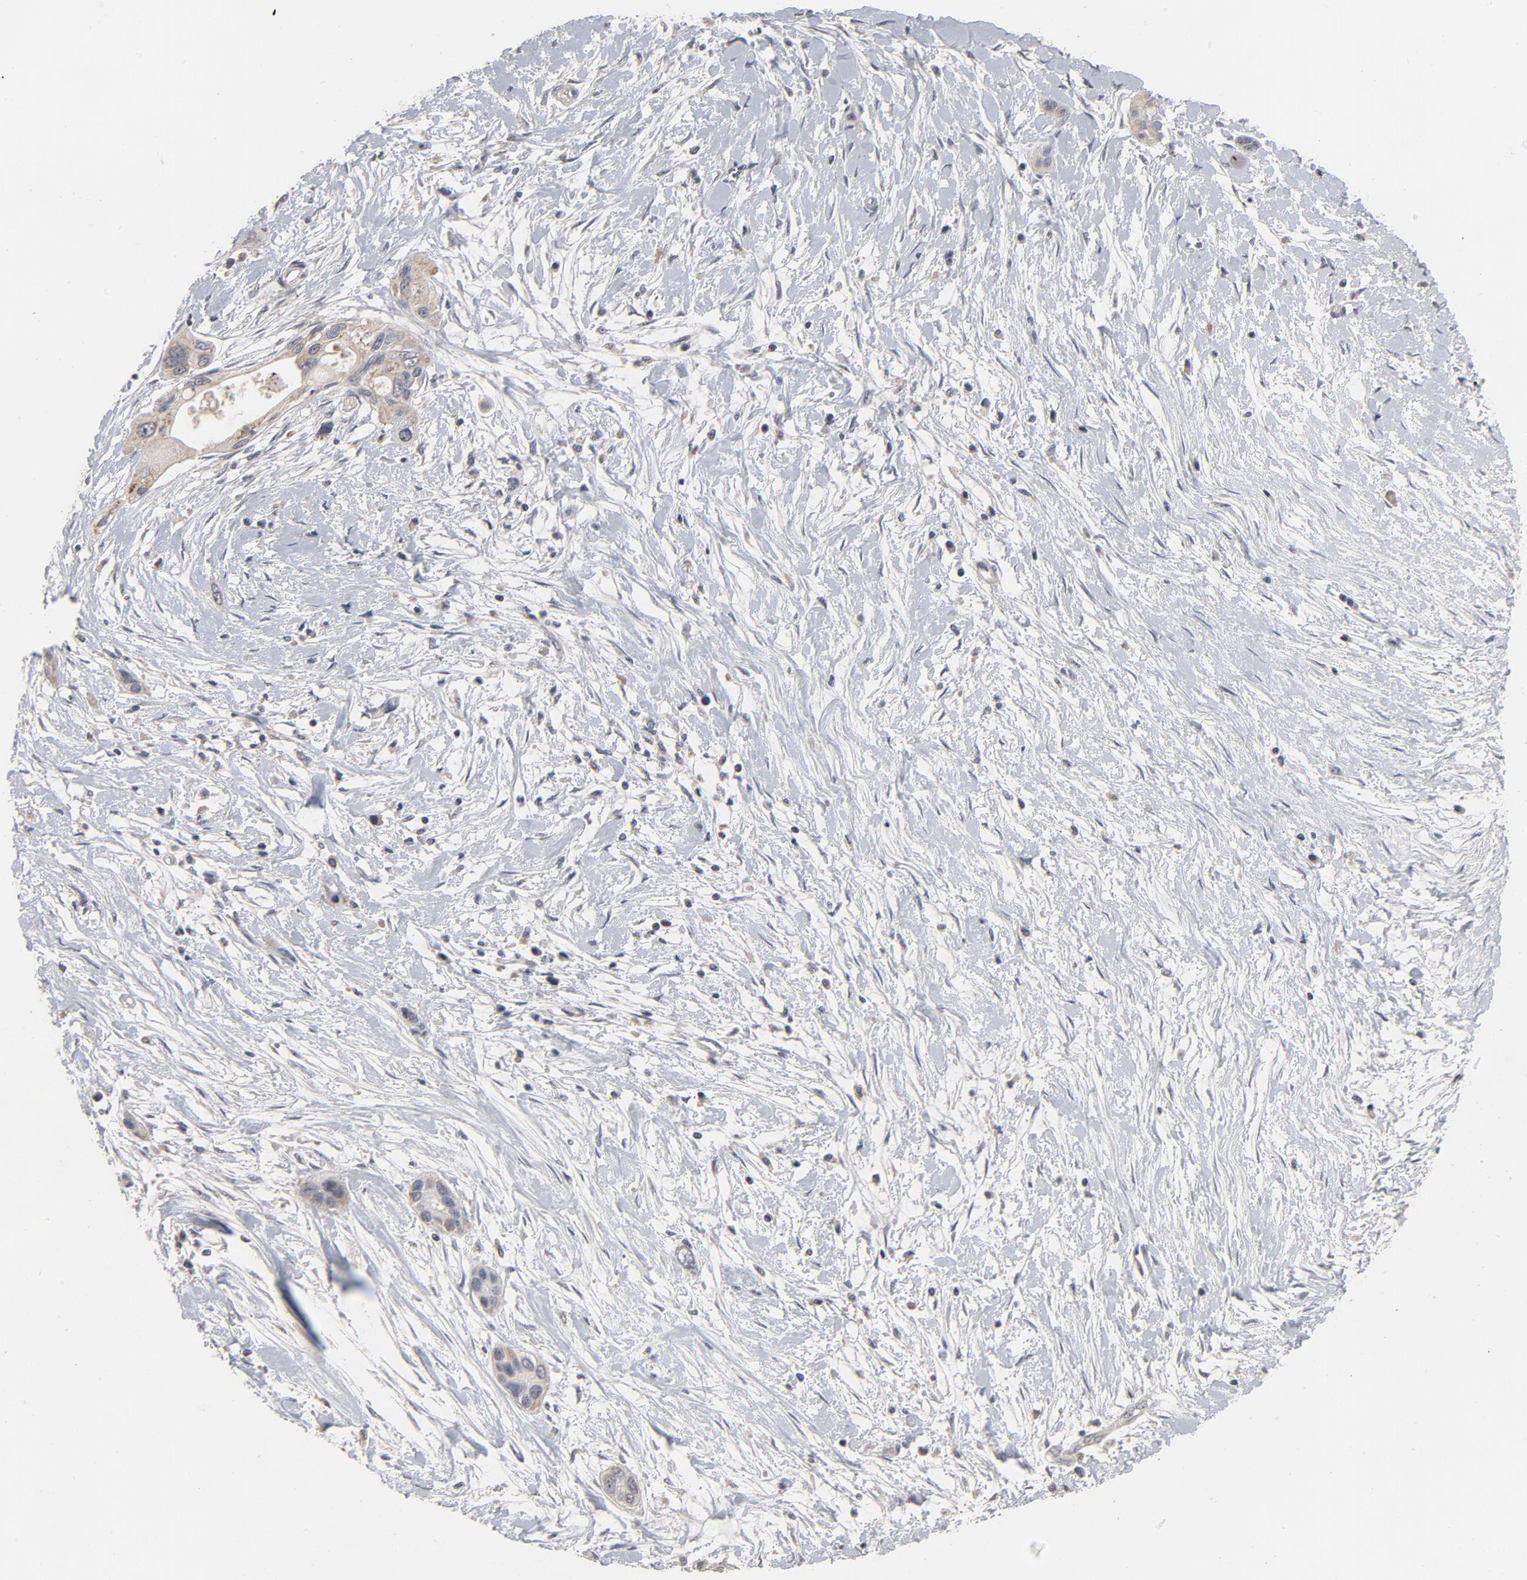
{"staining": {"intensity": "weak", "quantity": ">75%", "location": "cytoplasmic/membranous"}, "tissue": "pancreatic cancer", "cell_type": "Tumor cells", "image_type": "cancer", "snomed": [{"axis": "morphology", "description": "Adenocarcinoma, NOS"}, {"axis": "topography", "description": "Pancreas"}], "caption": "High-power microscopy captured an IHC photomicrograph of pancreatic cancer (adenocarcinoma), revealing weak cytoplasmic/membranous staining in about >75% of tumor cells.", "gene": "PPP1R1B", "patient": {"sex": "female", "age": 60}}